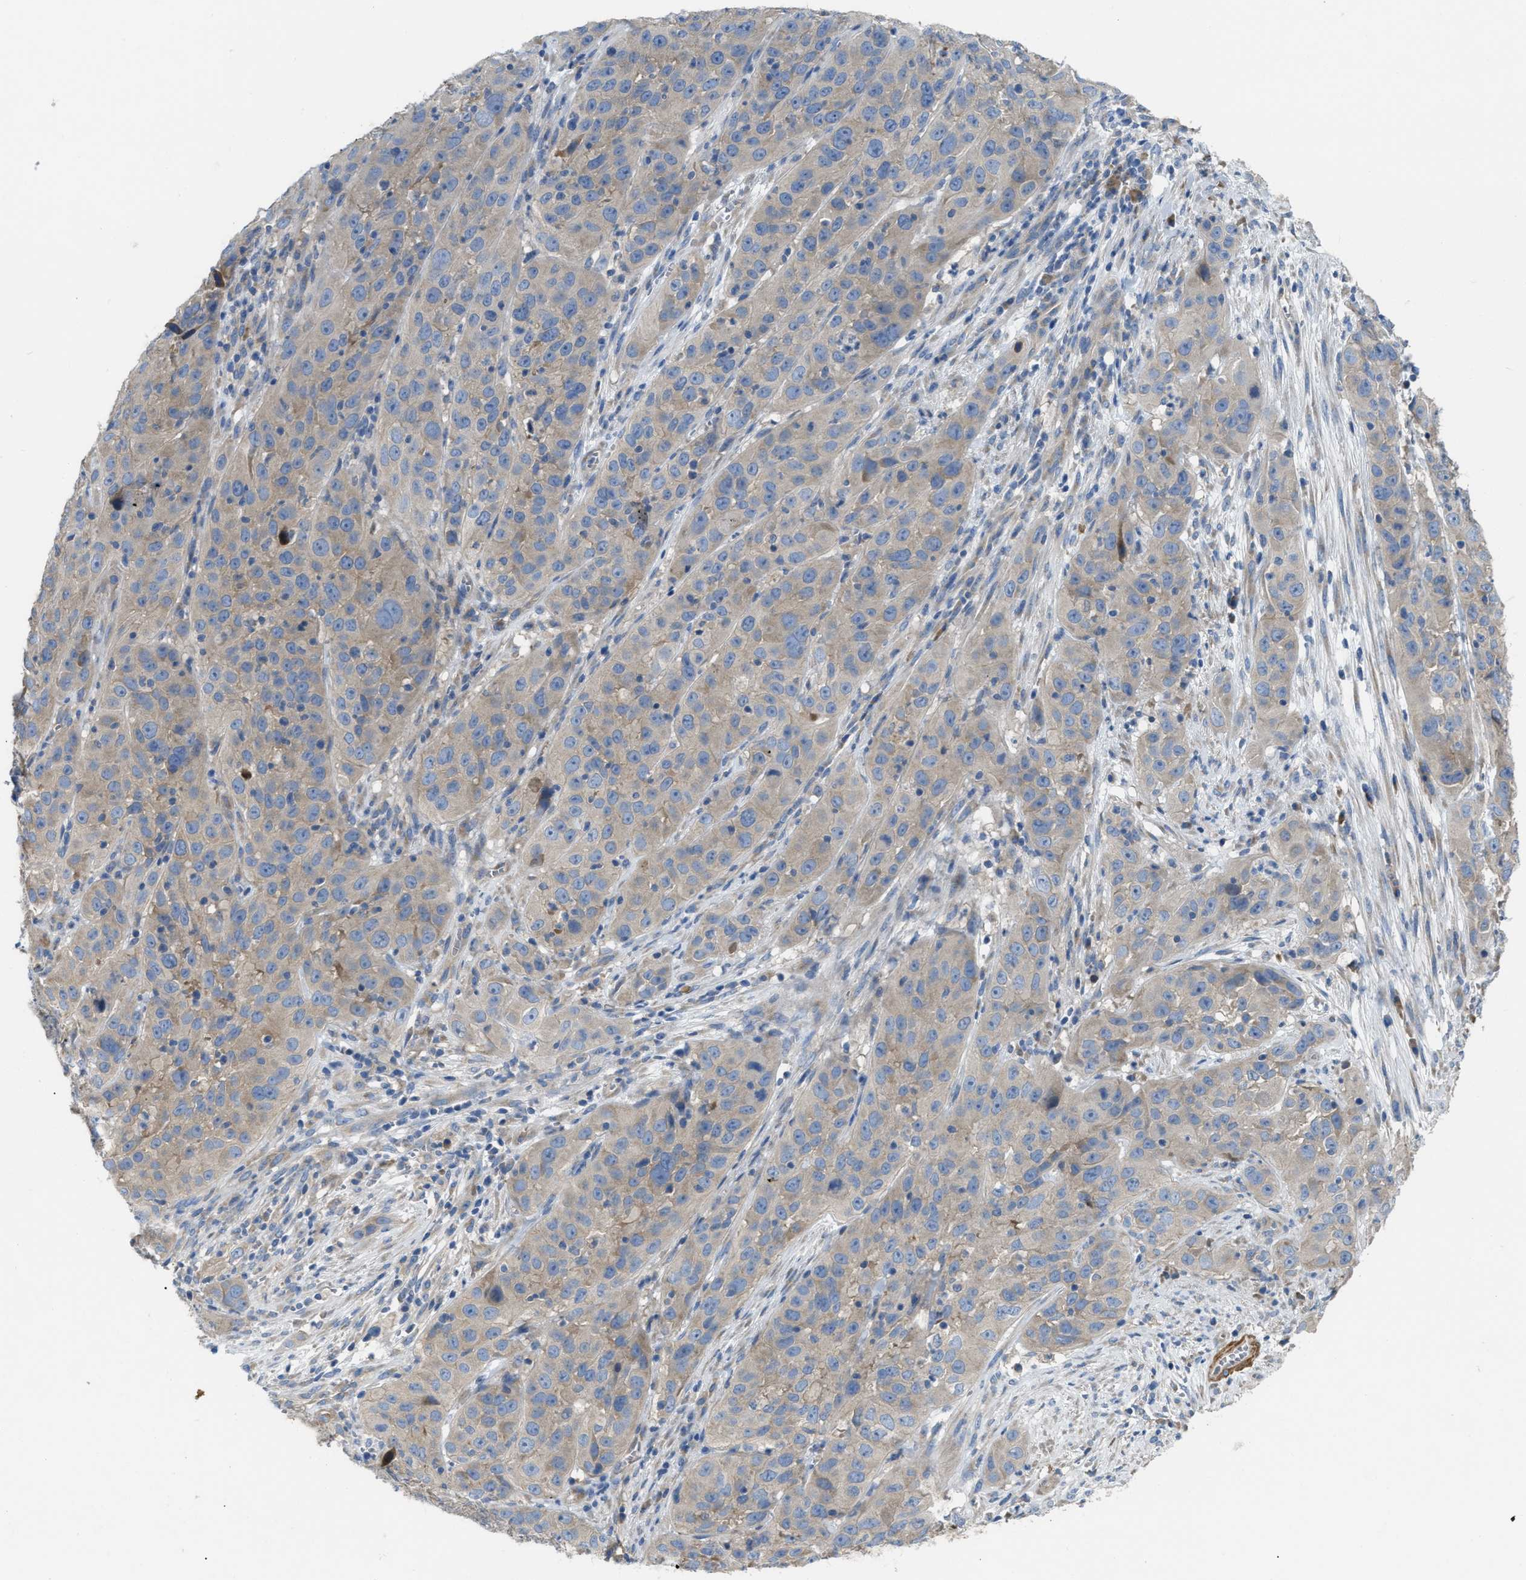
{"staining": {"intensity": "weak", "quantity": "<25%", "location": "cytoplasmic/membranous"}, "tissue": "cervical cancer", "cell_type": "Tumor cells", "image_type": "cancer", "snomed": [{"axis": "morphology", "description": "Squamous cell carcinoma, NOS"}, {"axis": "topography", "description": "Cervix"}], "caption": "The IHC histopathology image has no significant expression in tumor cells of cervical cancer (squamous cell carcinoma) tissue.", "gene": "DHX58", "patient": {"sex": "female", "age": 32}}